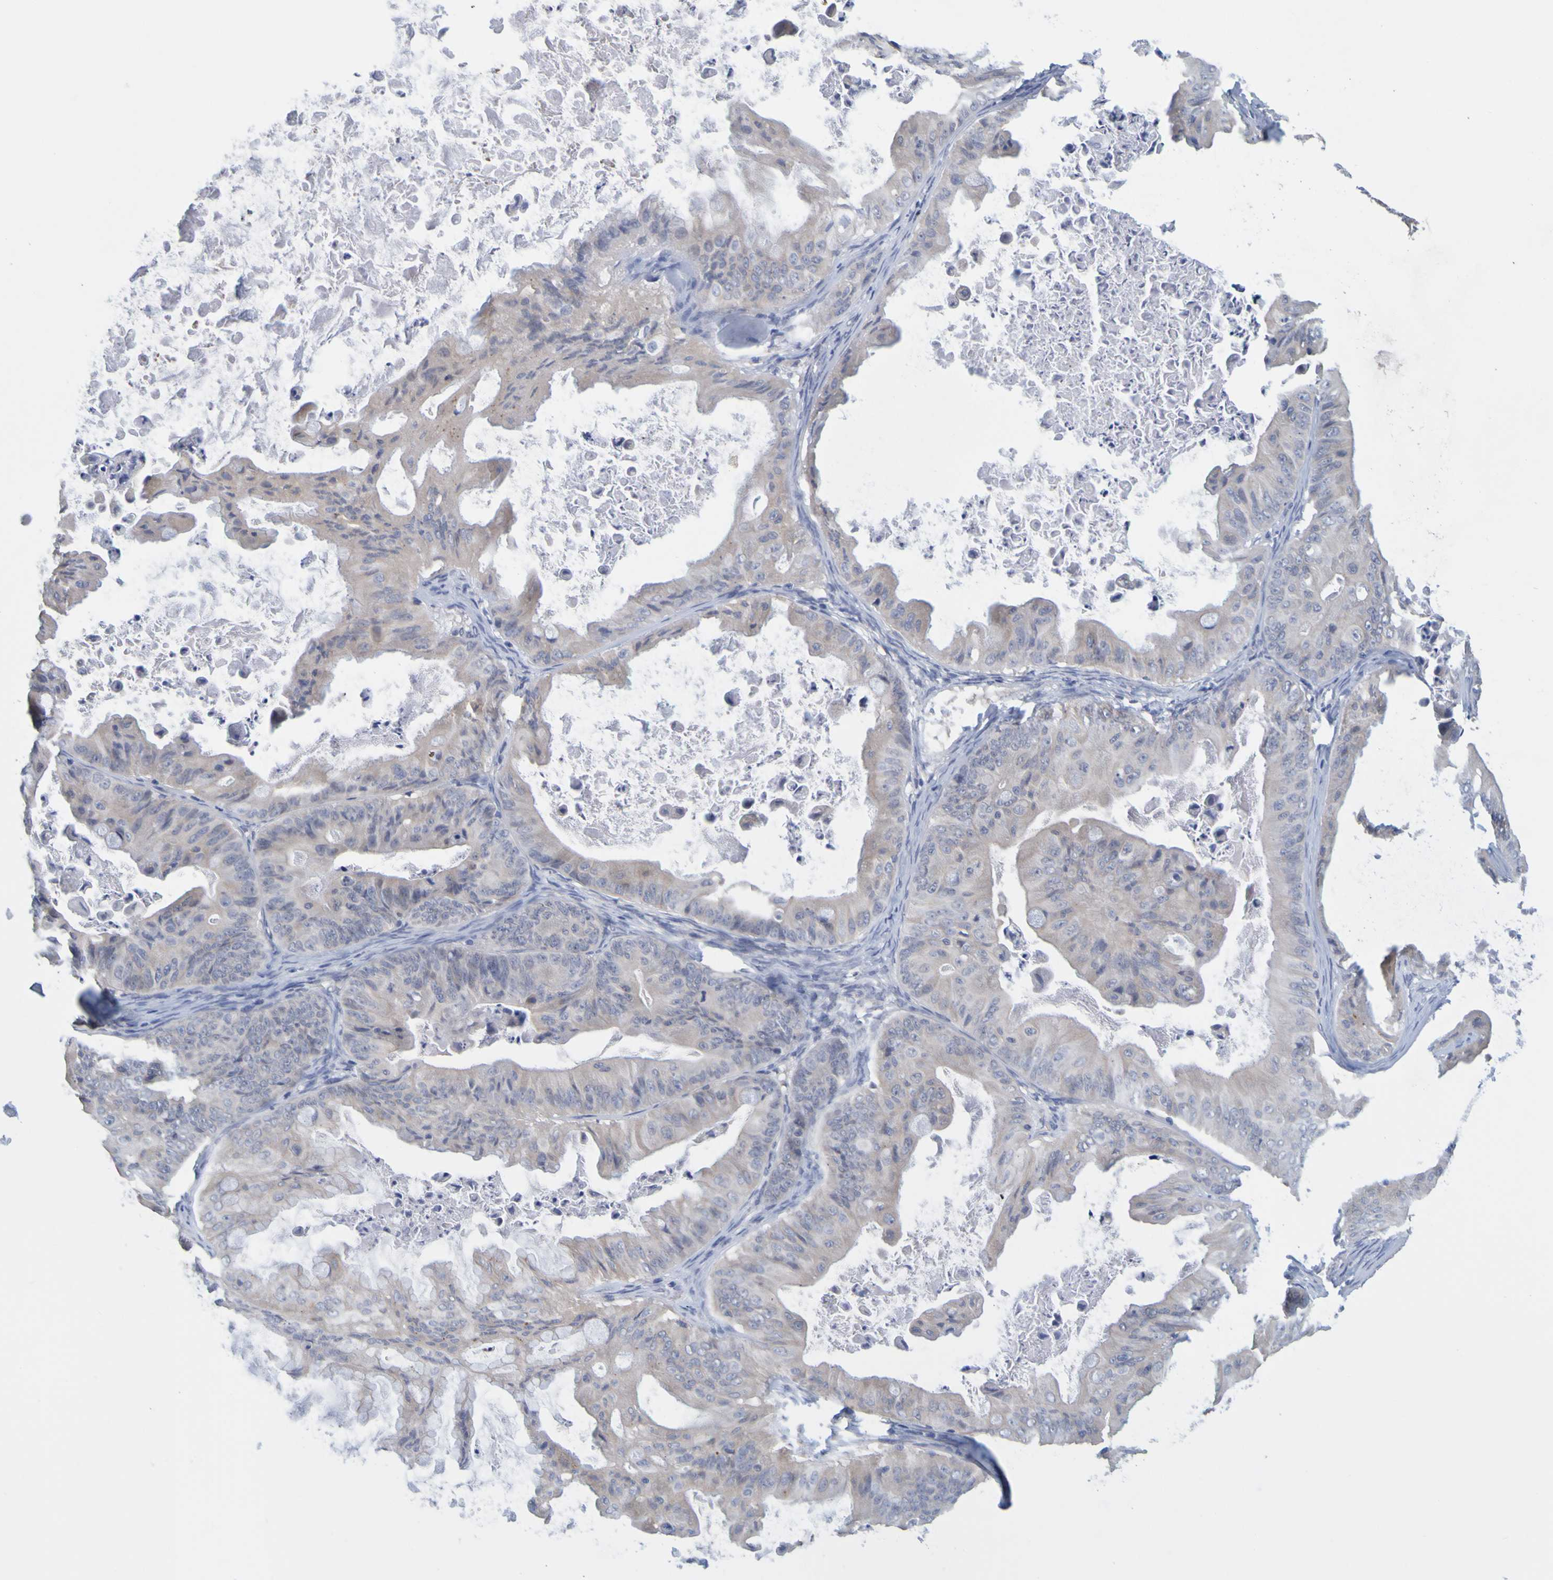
{"staining": {"intensity": "negative", "quantity": "none", "location": "none"}, "tissue": "ovarian cancer", "cell_type": "Tumor cells", "image_type": "cancer", "snomed": [{"axis": "morphology", "description": "Cystadenocarcinoma, mucinous, NOS"}, {"axis": "topography", "description": "Ovary"}], "caption": "The photomicrograph displays no staining of tumor cells in ovarian mucinous cystadenocarcinoma.", "gene": "ENDOU", "patient": {"sex": "female", "age": 37}}